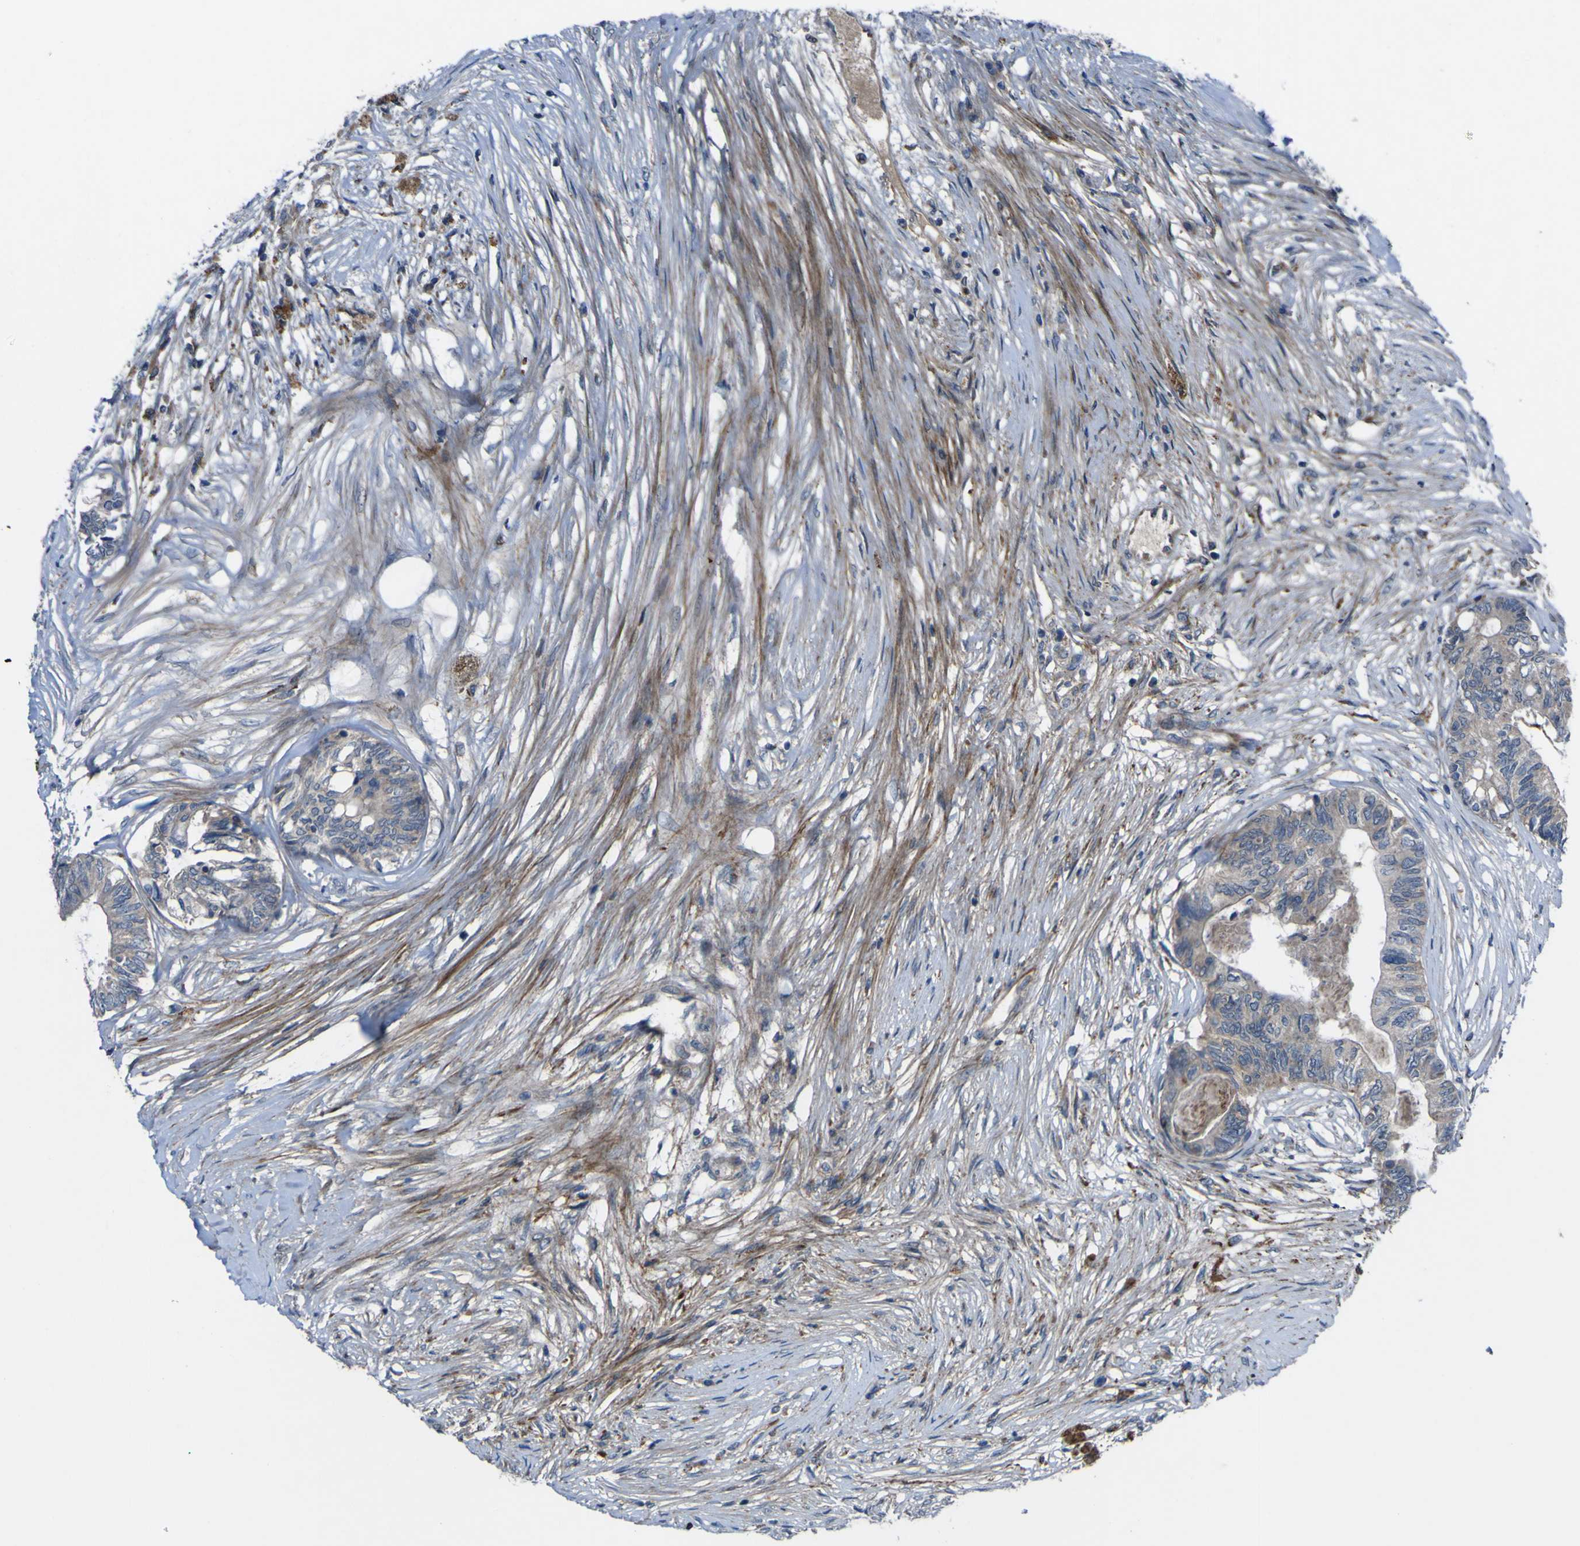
{"staining": {"intensity": "weak", "quantity": "<25%", "location": "cytoplasmic/membranous"}, "tissue": "colorectal cancer", "cell_type": "Tumor cells", "image_type": "cancer", "snomed": [{"axis": "morphology", "description": "Adenocarcinoma, NOS"}, {"axis": "topography", "description": "Rectum"}], "caption": "The histopathology image exhibits no staining of tumor cells in adenocarcinoma (colorectal).", "gene": "GPLD1", "patient": {"sex": "male", "age": 63}}